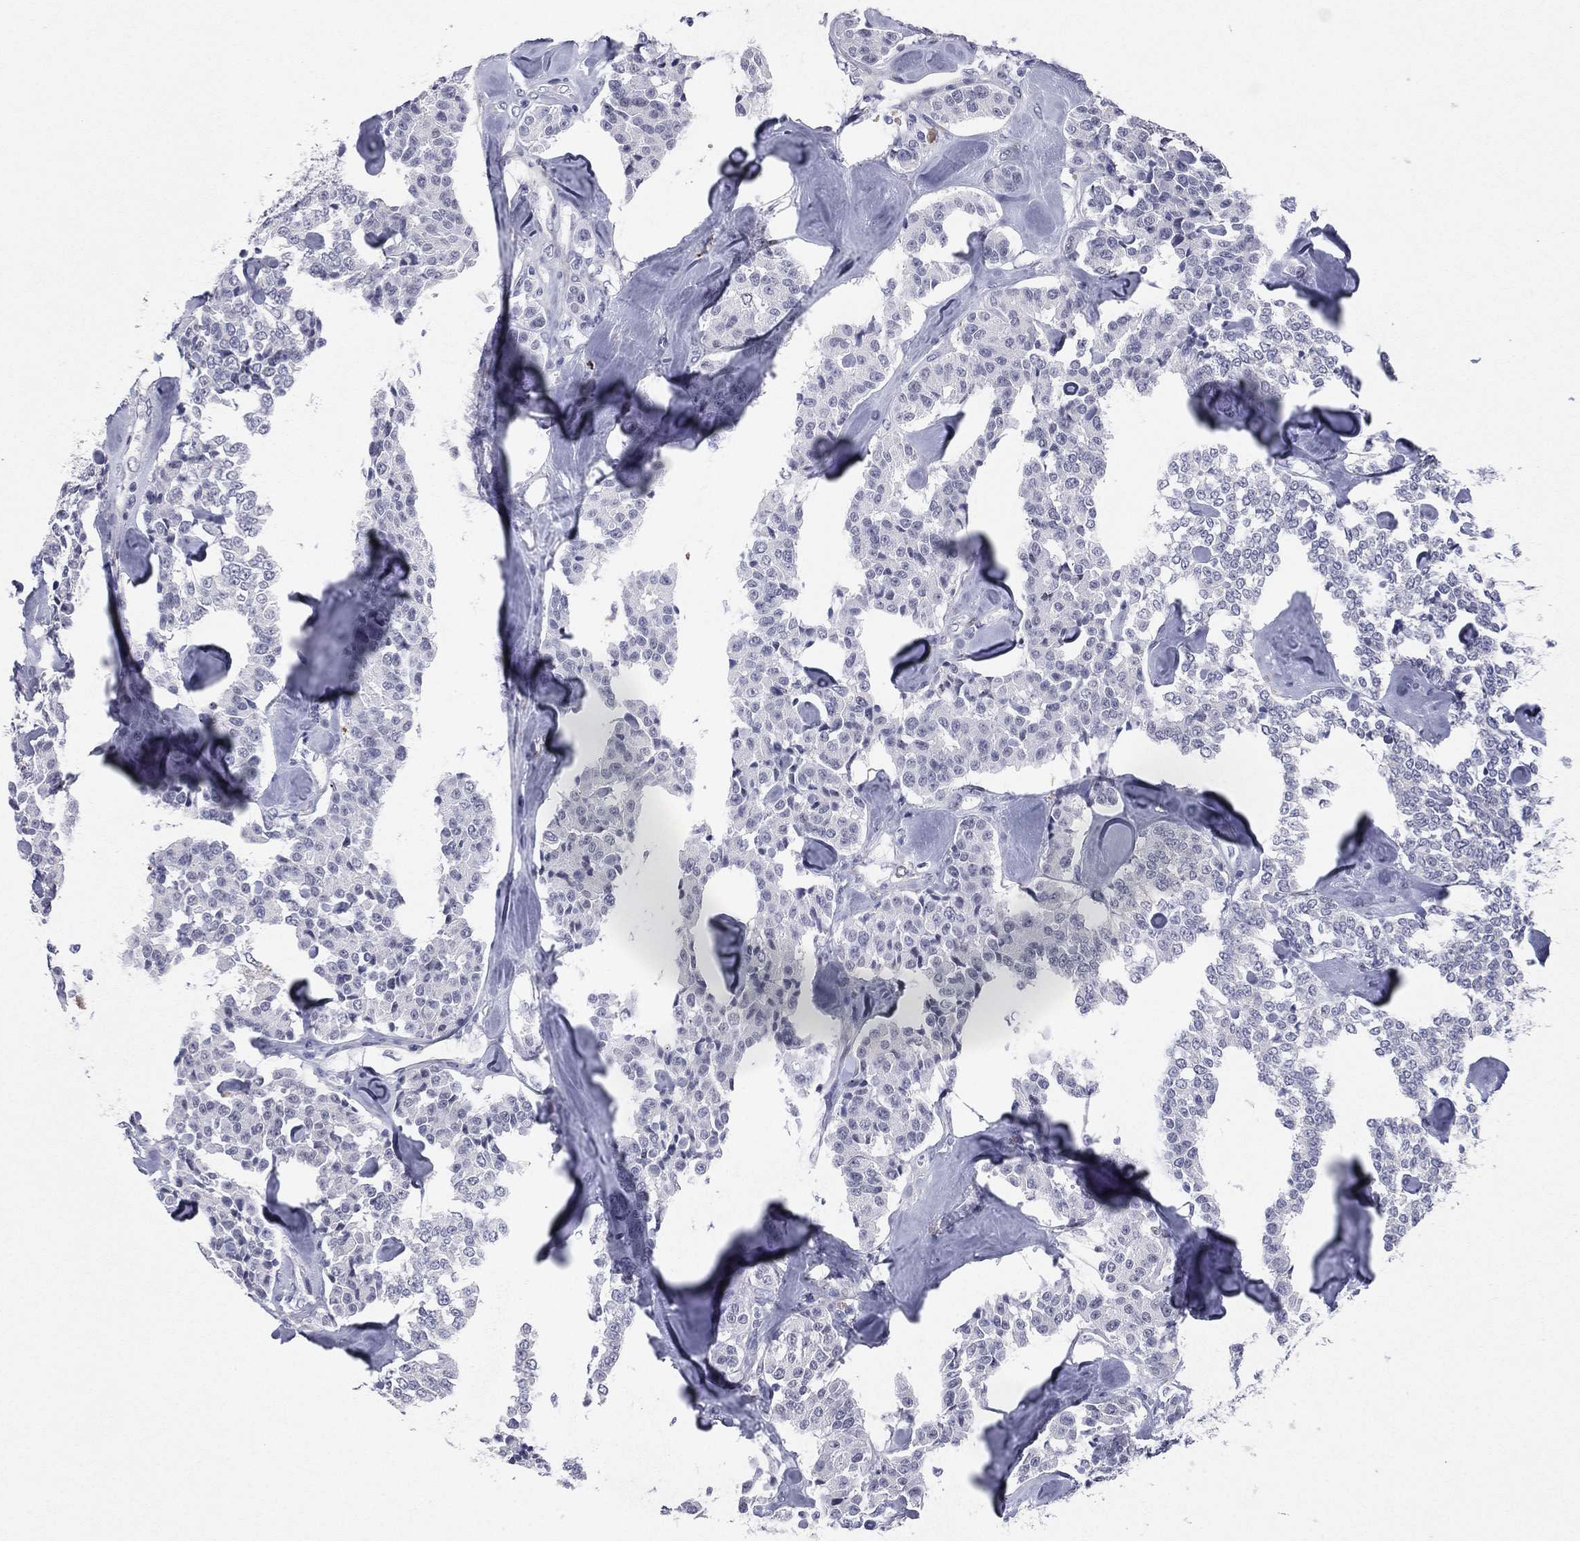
{"staining": {"intensity": "negative", "quantity": "none", "location": "none"}, "tissue": "carcinoid", "cell_type": "Tumor cells", "image_type": "cancer", "snomed": [{"axis": "morphology", "description": "Carcinoid, malignant, NOS"}, {"axis": "topography", "description": "Pancreas"}], "caption": "The image displays no significant staining in tumor cells of carcinoid.", "gene": "HLA-DOA", "patient": {"sex": "male", "age": 41}}